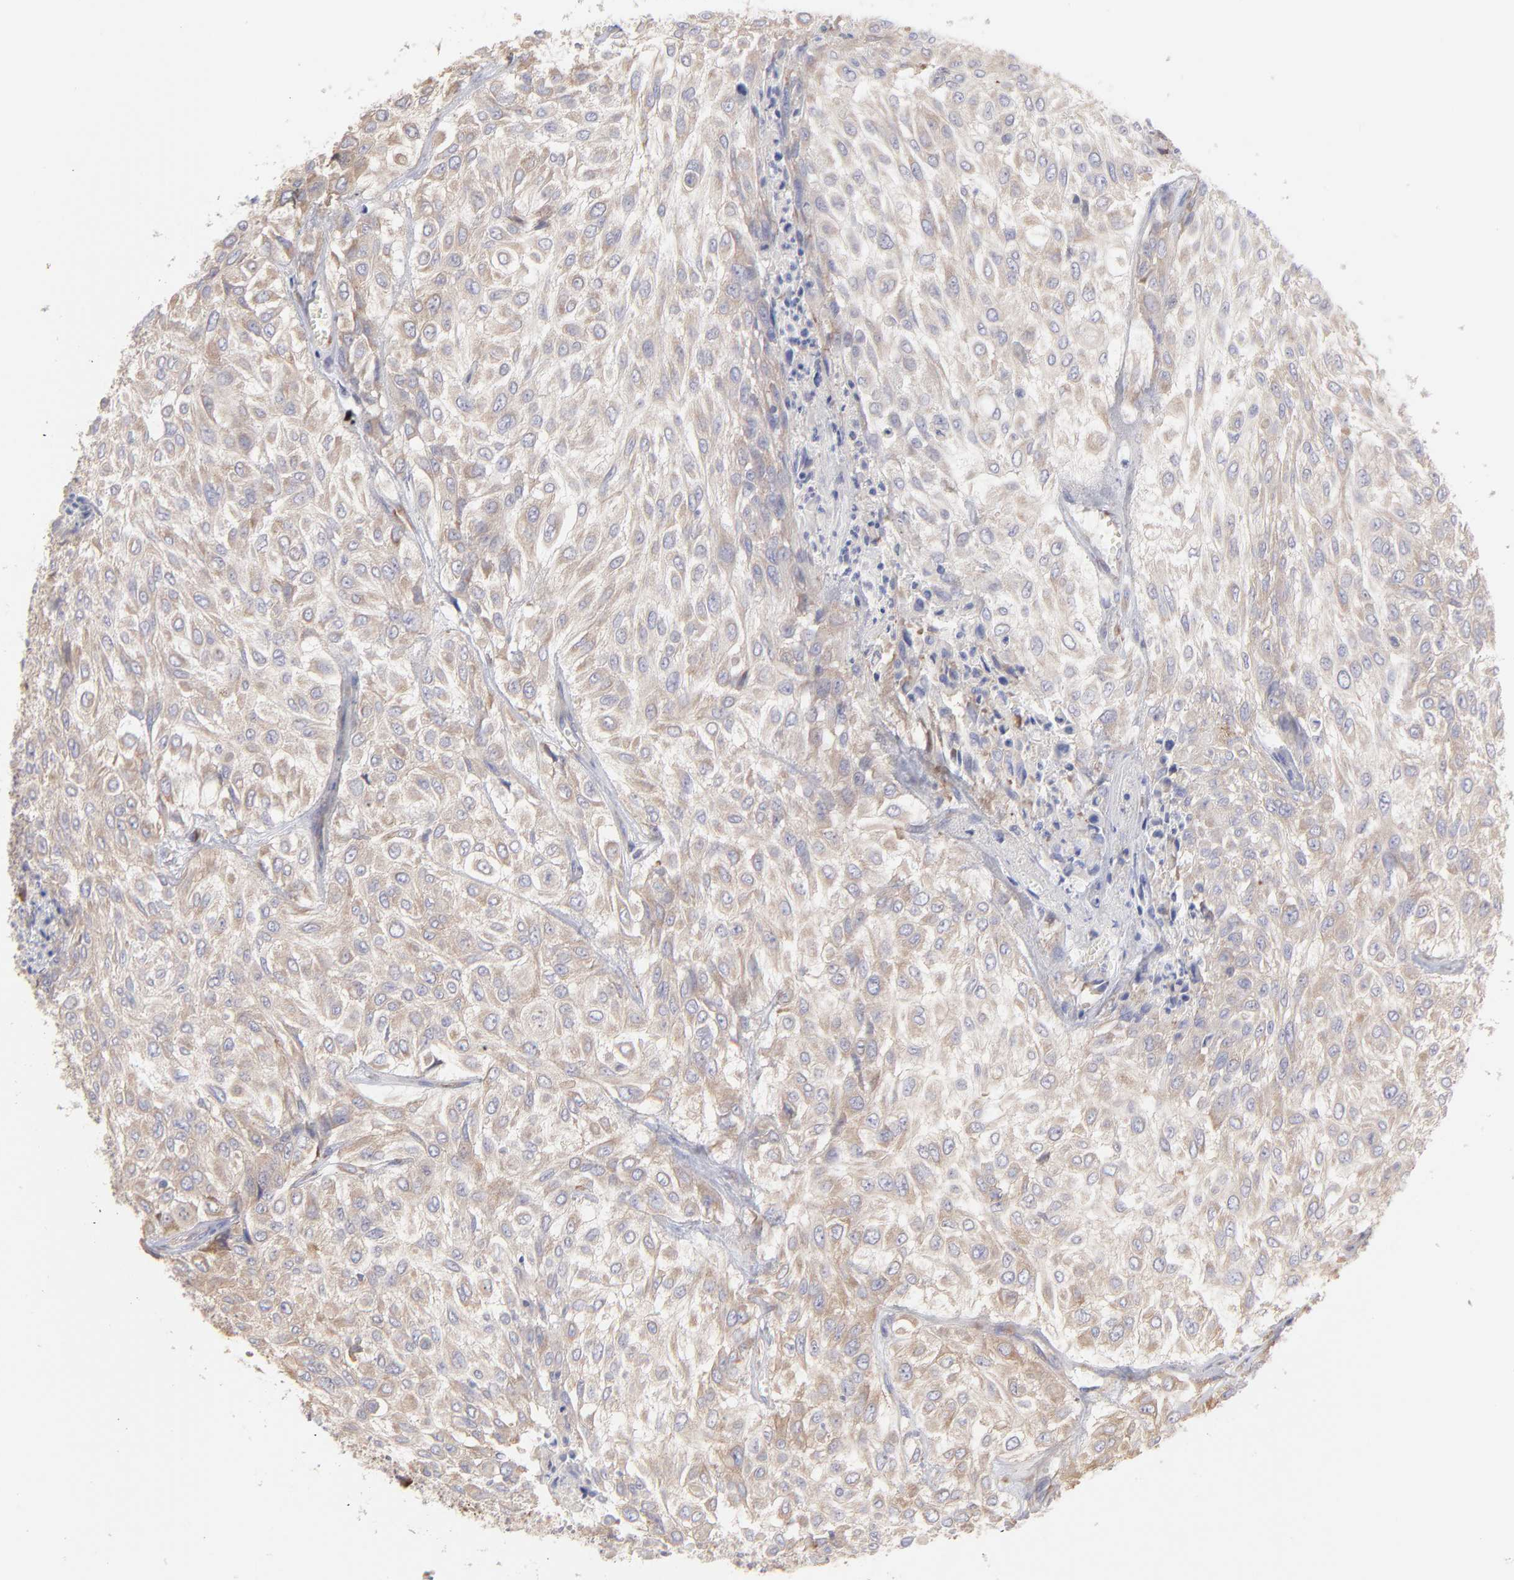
{"staining": {"intensity": "weak", "quantity": "<25%", "location": "cytoplasmic/membranous"}, "tissue": "urothelial cancer", "cell_type": "Tumor cells", "image_type": "cancer", "snomed": [{"axis": "morphology", "description": "Urothelial carcinoma, High grade"}, {"axis": "topography", "description": "Urinary bladder"}], "caption": "Urothelial cancer stained for a protein using immunohistochemistry (IHC) shows no expression tumor cells.", "gene": "RPLP0", "patient": {"sex": "male", "age": 57}}